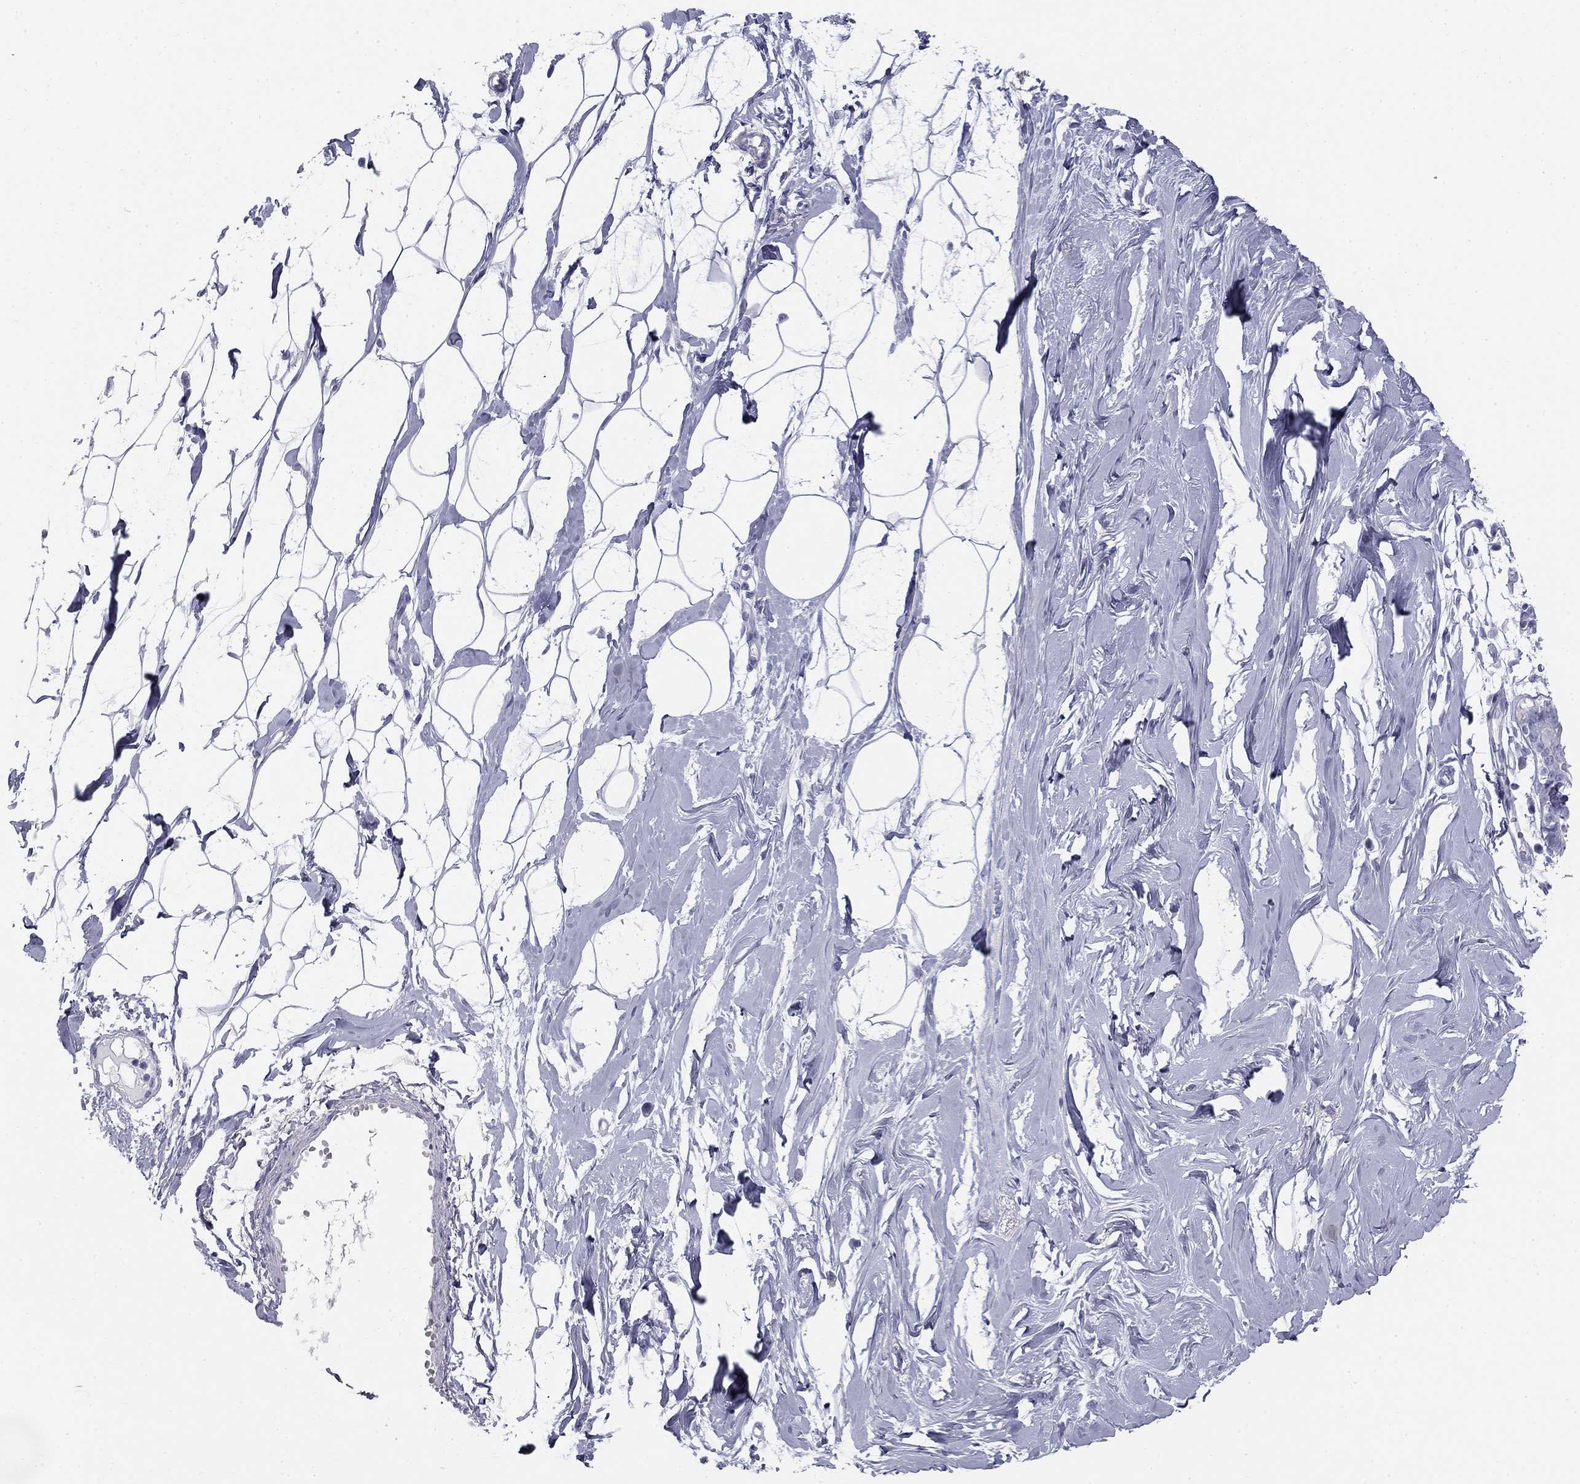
{"staining": {"intensity": "negative", "quantity": "none", "location": "none"}, "tissue": "breast", "cell_type": "Adipocytes", "image_type": "normal", "snomed": [{"axis": "morphology", "description": "Normal tissue, NOS"}, {"axis": "topography", "description": "Breast"}], "caption": "Breast stained for a protein using IHC exhibits no expression adipocytes.", "gene": "SULT2B1", "patient": {"sex": "female", "age": 49}}